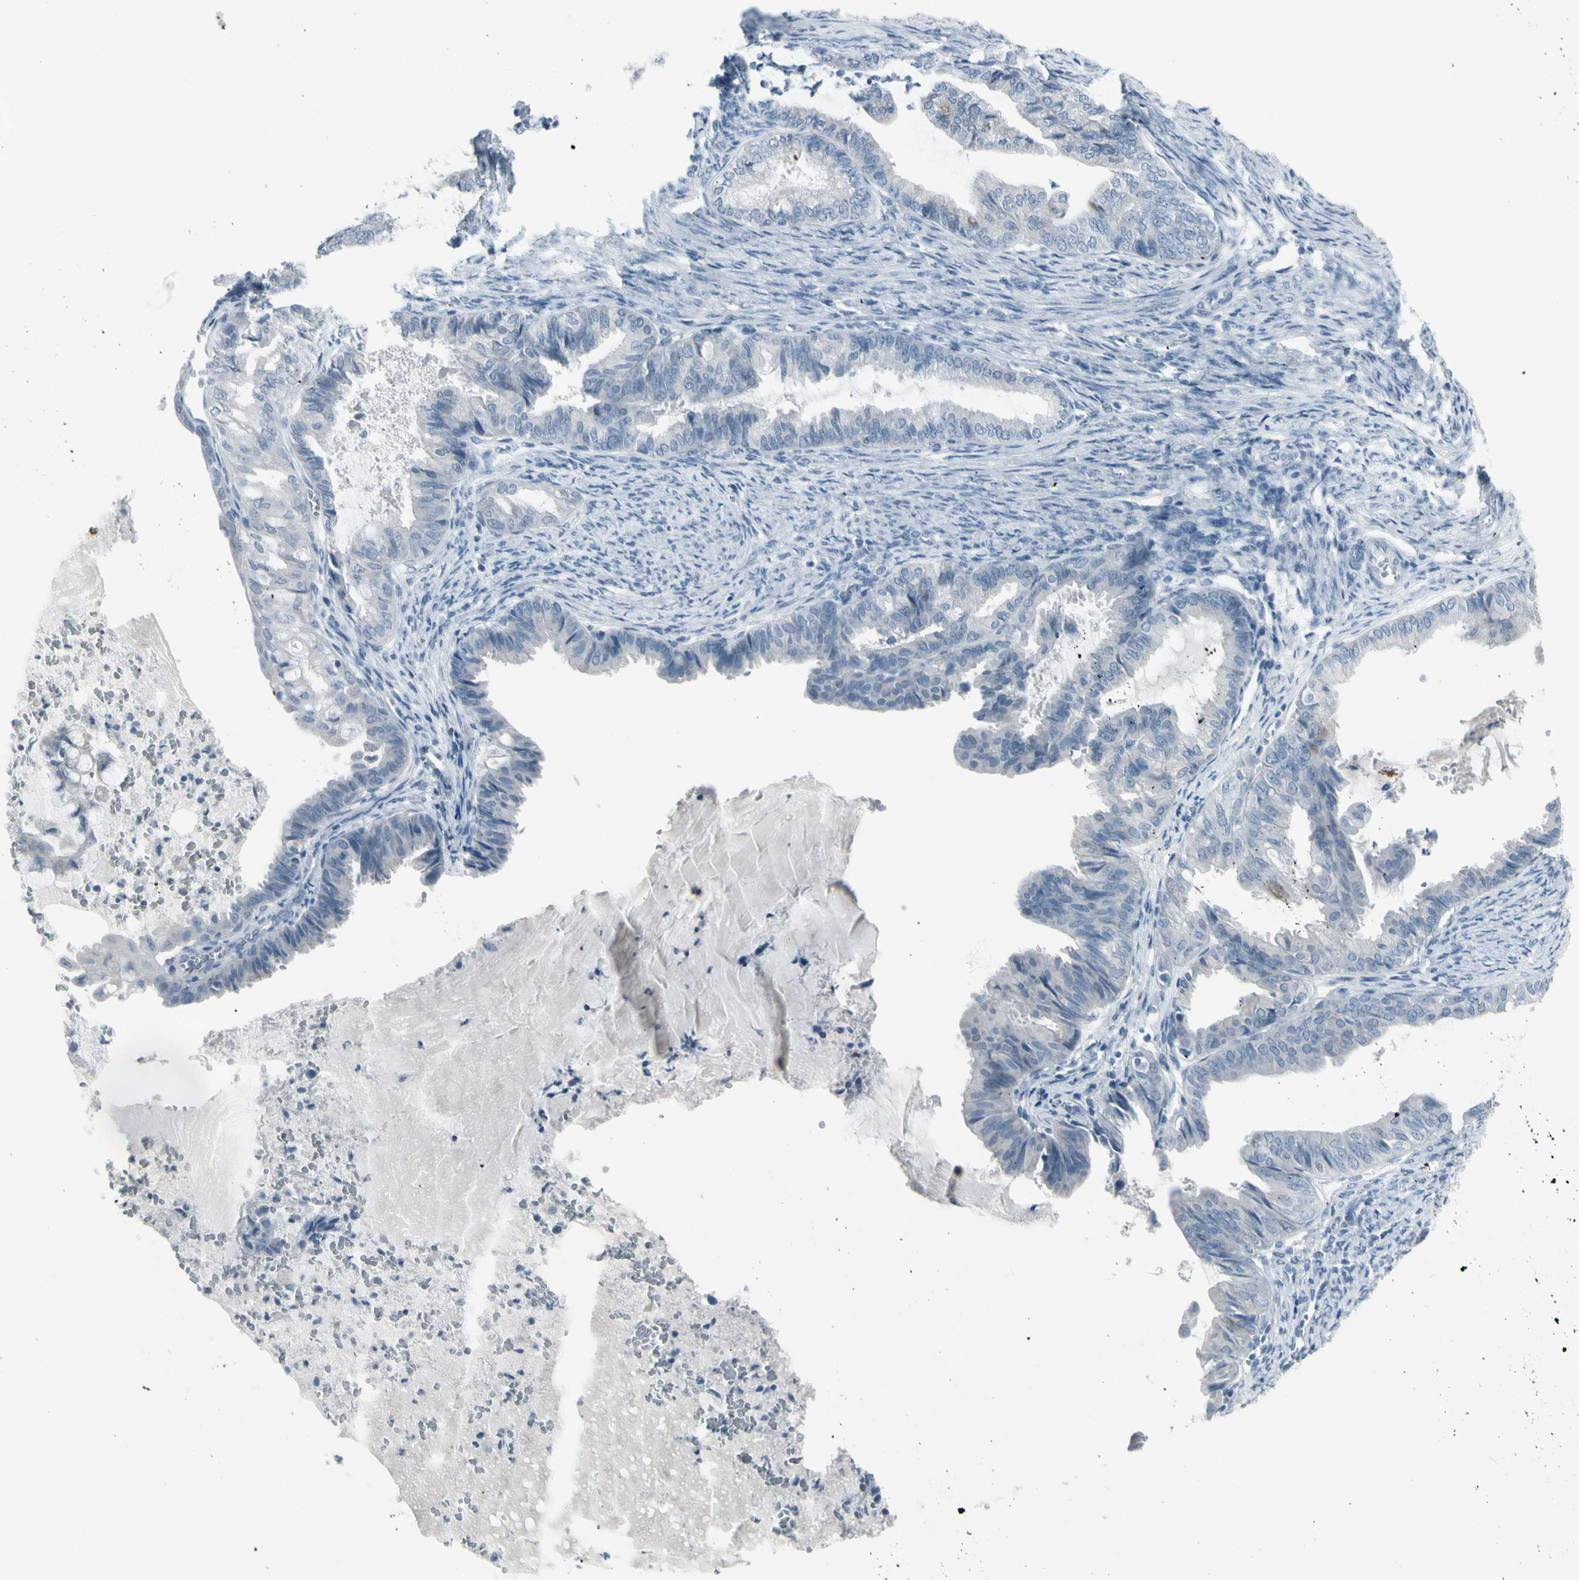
{"staining": {"intensity": "negative", "quantity": "none", "location": "none"}, "tissue": "endometrial cancer", "cell_type": "Tumor cells", "image_type": "cancer", "snomed": [{"axis": "morphology", "description": "Adenocarcinoma, NOS"}, {"axis": "topography", "description": "Endometrium"}], "caption": "Tumor cells are negative for brown protein staining in endometrial cancer.", "gene": "RAB3A", "patient": {"sex": "female", "age": 86}}